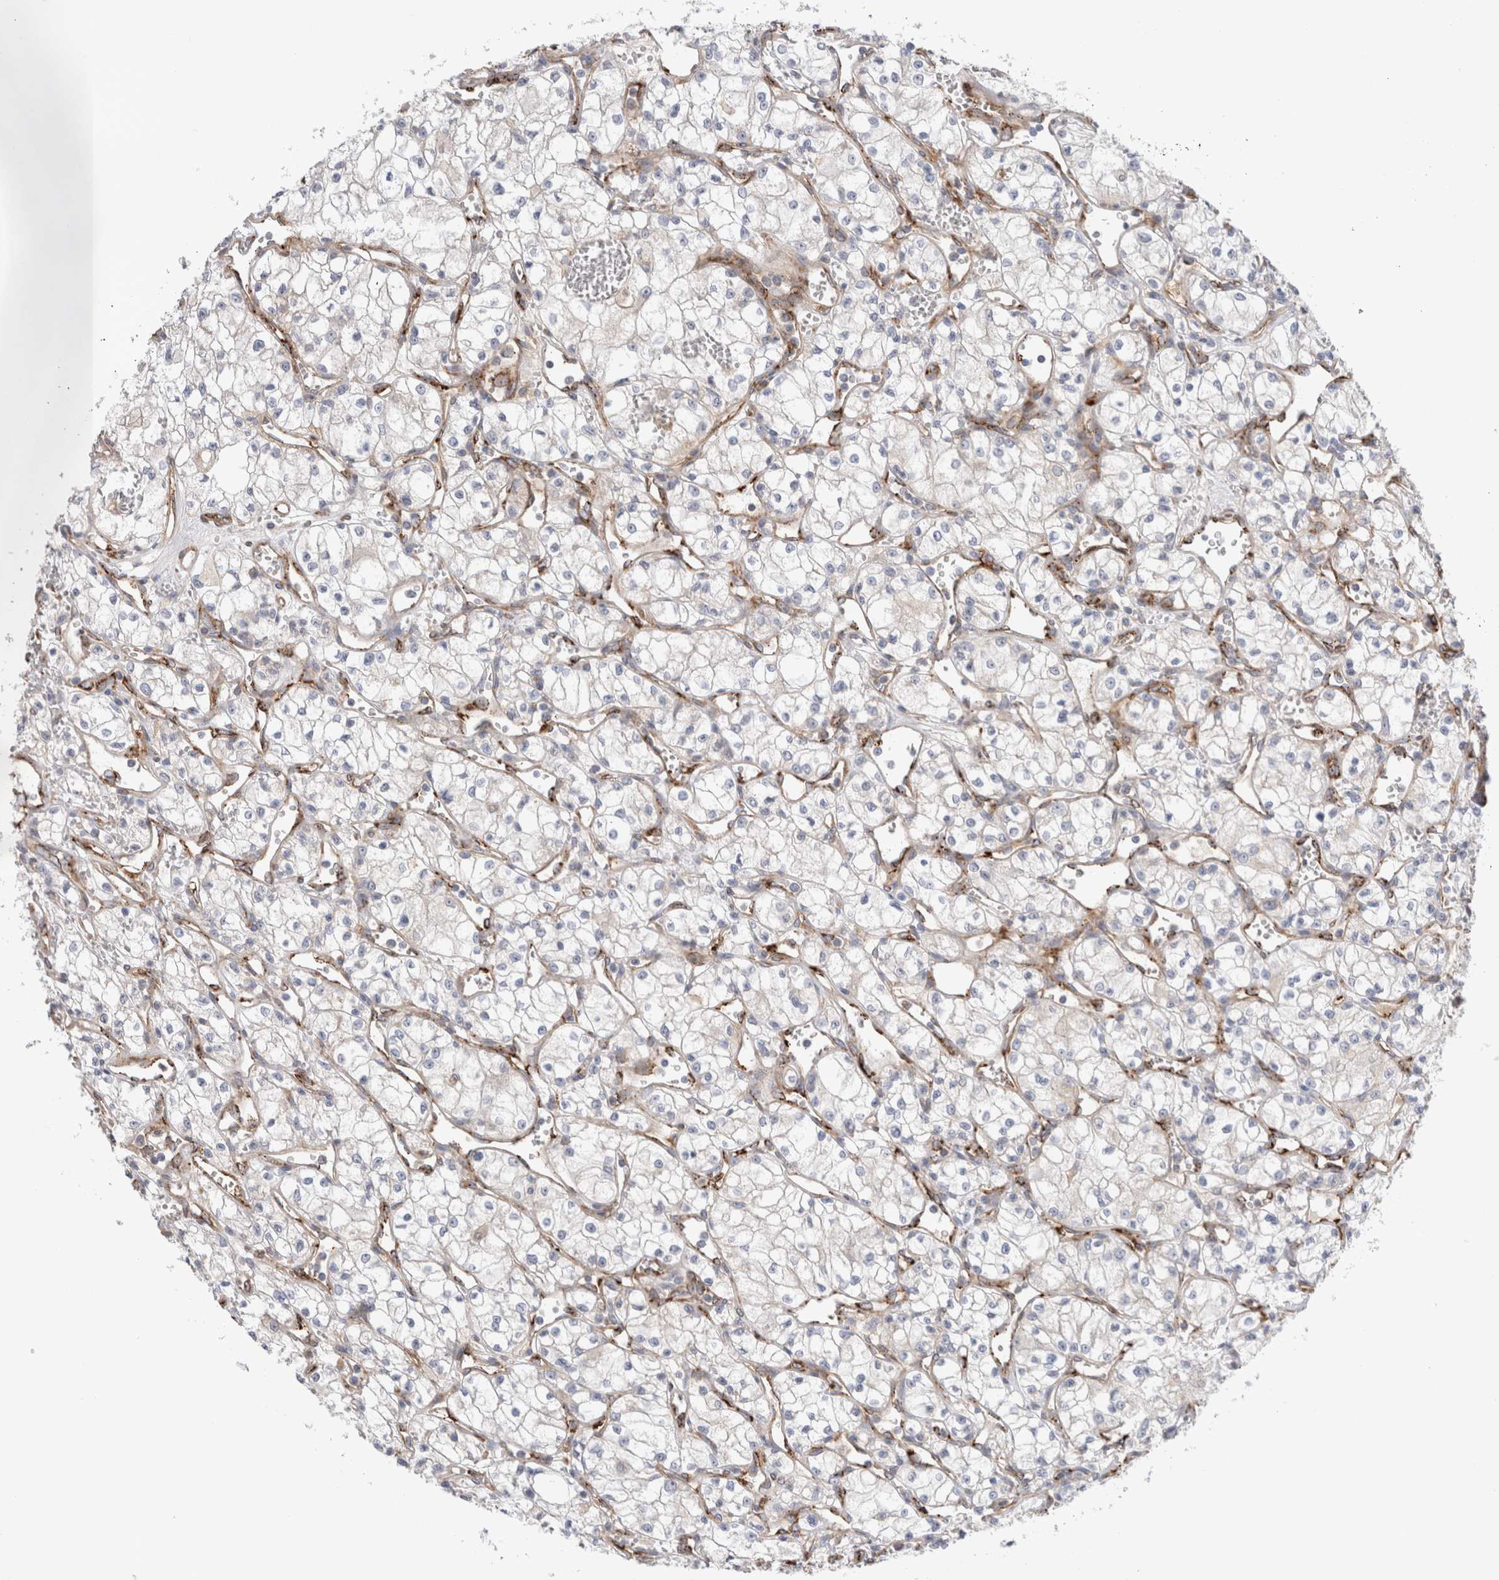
{"staining": {"intensity": "negative", "quantity": "none", "location": "none"}, "tissue": "renal cancer", "cell_type": "Tumor cells", "image_type": "cancer", "snomed": [{"axis": "morphology", "description": "Adenocarcinoma, NOS"}, {"axis": "topography", "description": "Kidney"}], "caption": "The IHC histopathology image has no significant expression in tumor cells of renal adenocarcinoma tissue.", "gene": "CNPY4", "patient": {"sex": "male", "age": 59}}